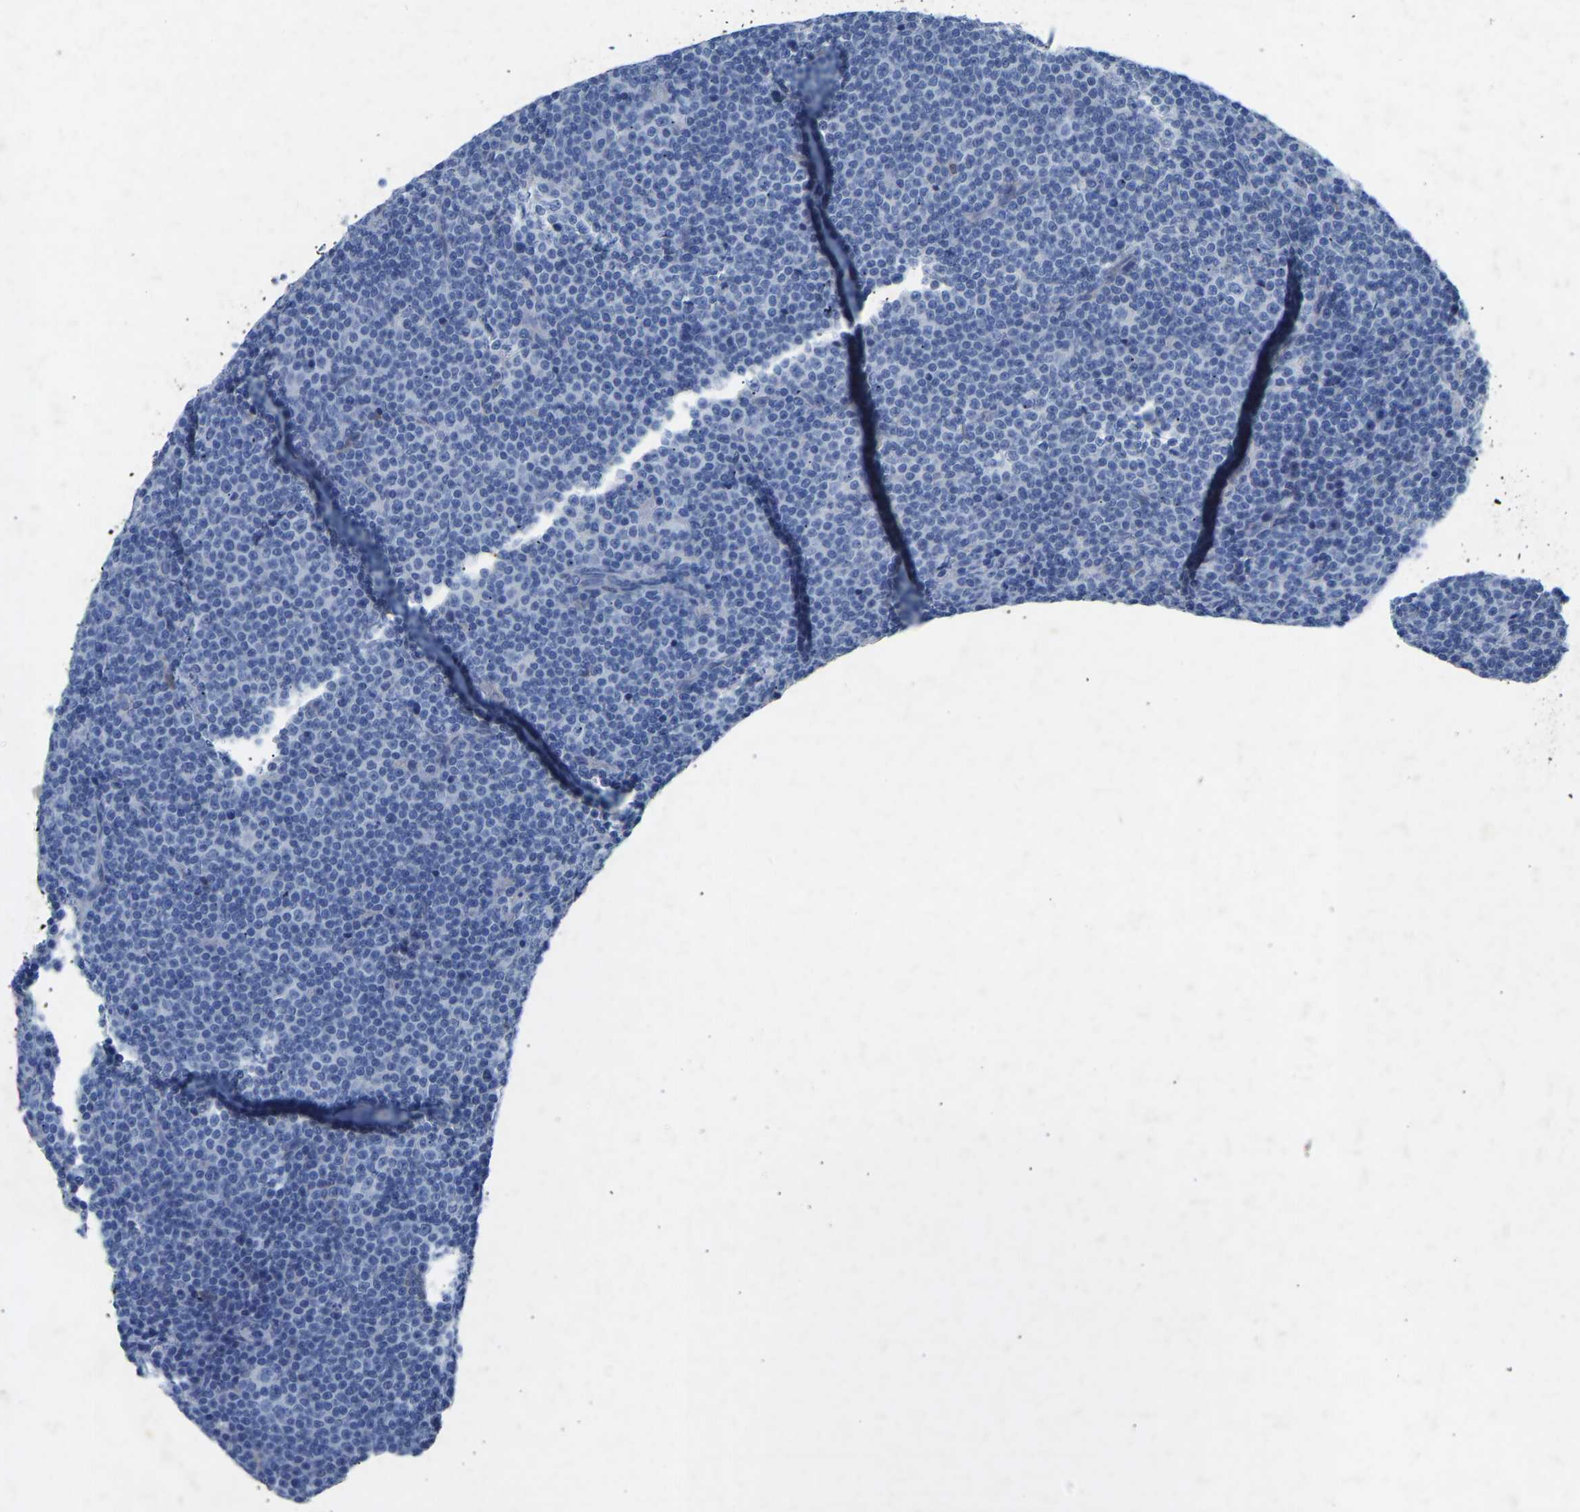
{"staining": {"intensity": "negative", "quantity": "none", "location": "none"}, "tissue": "lymphoma", "cell_type": "Tumor cells", "image_type": "cancer", "snomed": [{"axis": "morphology", "description": "Malignant lymphoma, non-Hodgkin's type, Low grade"}, {"axis": "topography", "description": "Lymph node"}], "caption": "Immunohistochemistry (IHC) image of neoplastic tissue: lymphoma stained with DAB (3,3'-diaminobenzidine) exhibits no significant protein positivity in tumor cells.", "gene": "RBP1", "patient": {"sex": "female", "age": 67}}